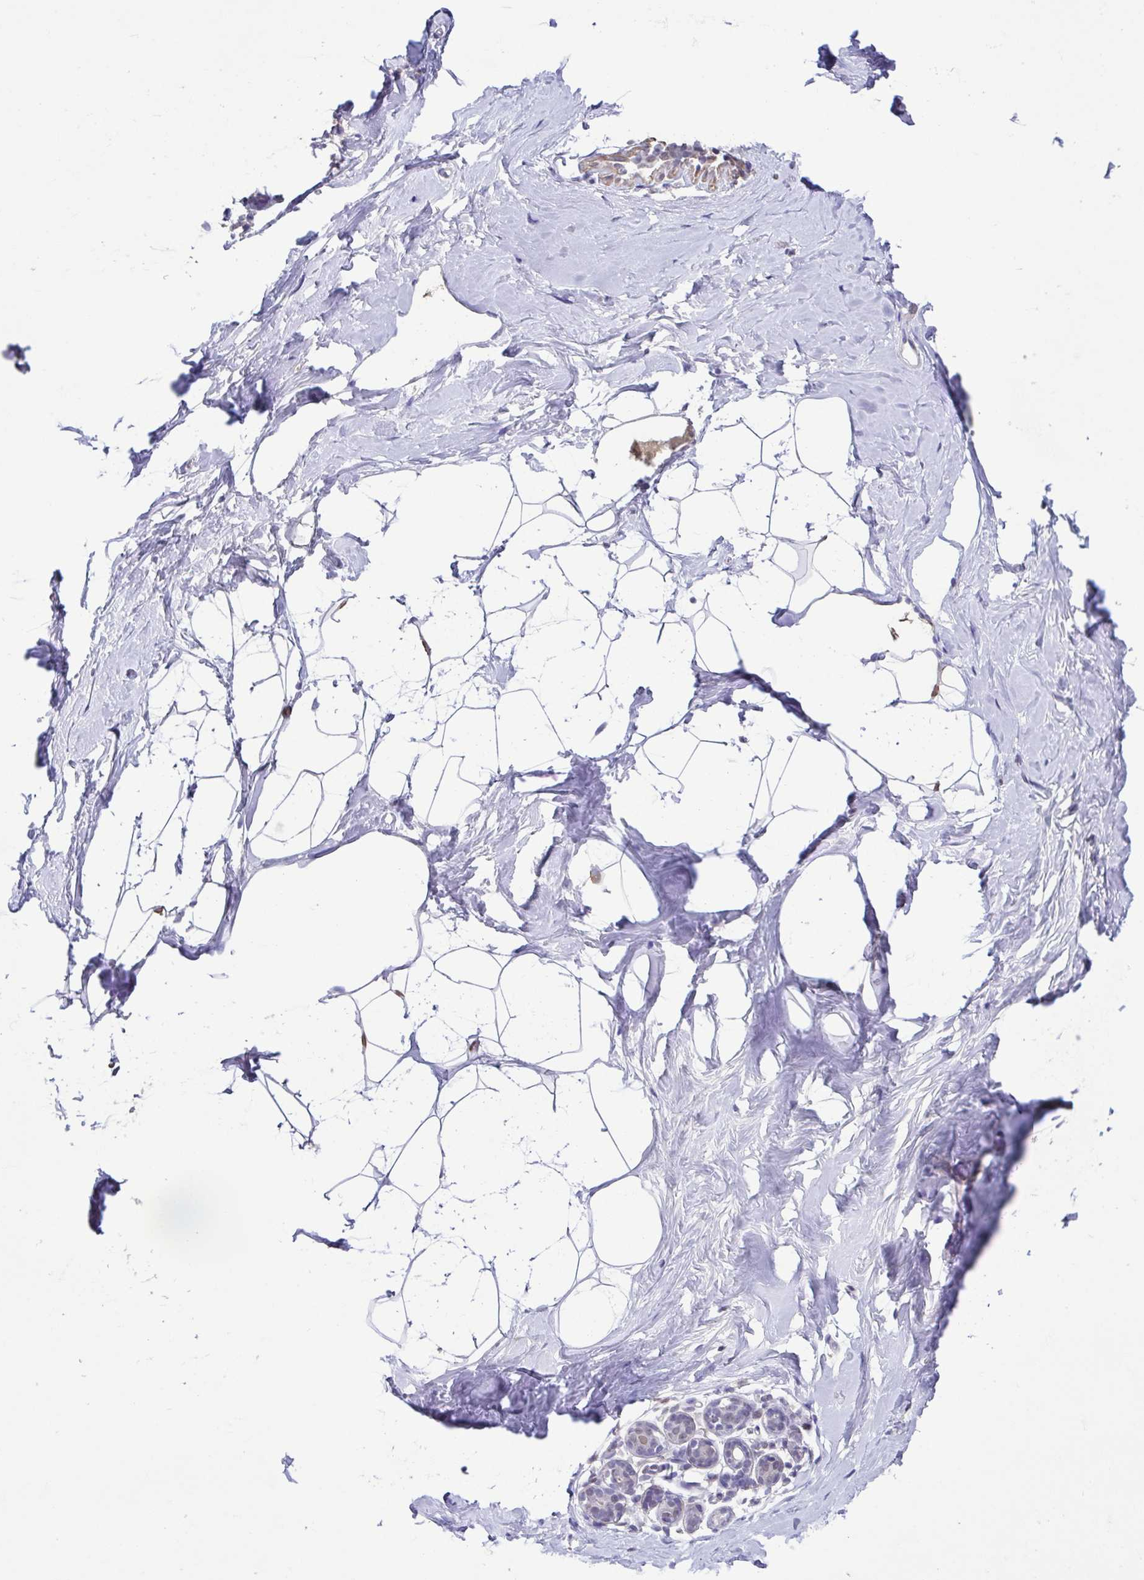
{"staining": {"intensity": "negative", "quantity": "none", "location": "none"}, "tissue": "breast", "cell_type": "Adipocytes", "image_type": "normal", "snomed": [{"axis": "morphology", "description": "Normal tissue, NOS"}, {"axis": "topography", "description": "Breast"}], "caption": "High power microscopy micrograph of an immunohistochemistry histopathology image of normal breast, revealing no significant positivity in adipocytes. Brightfield microscopy of immunohistochemistry (IHC) stained with DAB (brown) and hematoxylin (blue), captured at high magnification.", "gene": "ACTRT3", "patient": {"sex": "female", "age": 32}}